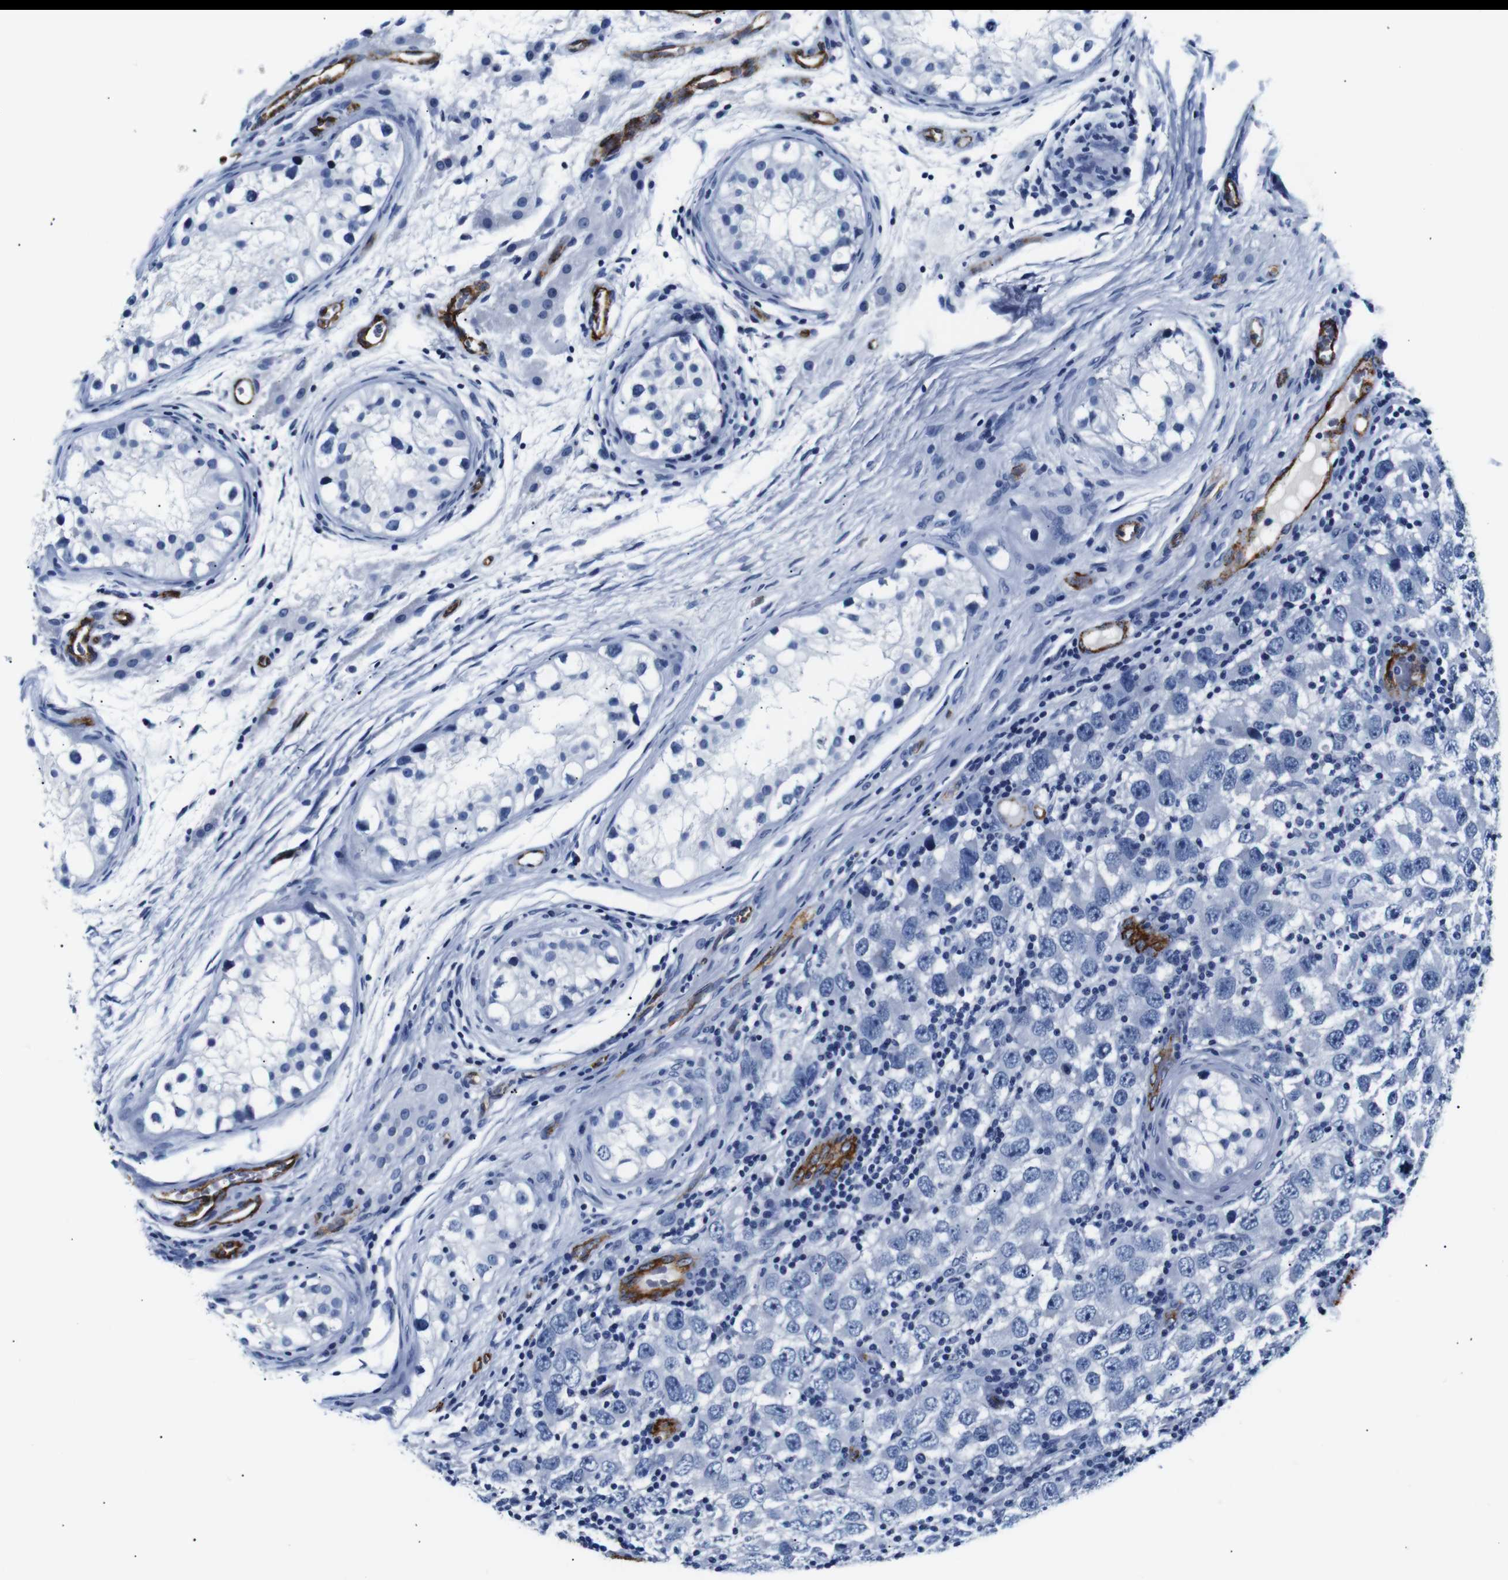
{"staining": {"intensity": "negative", "quantity": "none", "location": "none"}, "tissue": "testis cancer", "cell_type": "Tumor cells", "image_type": "cancer", "snomed": [{"axis": "morphology", "description": "Carcinoma, Embryonal, NOS"}, {"axis": "topography", "description": "Testis"}], "caption": "Human testis cancer (embryonal carcinoma) stained for a protein using immunohistochemistry shows no positivity in tumor cells.", "gene": "MUC4", "patient": {"sex": "male", "age": 21}}